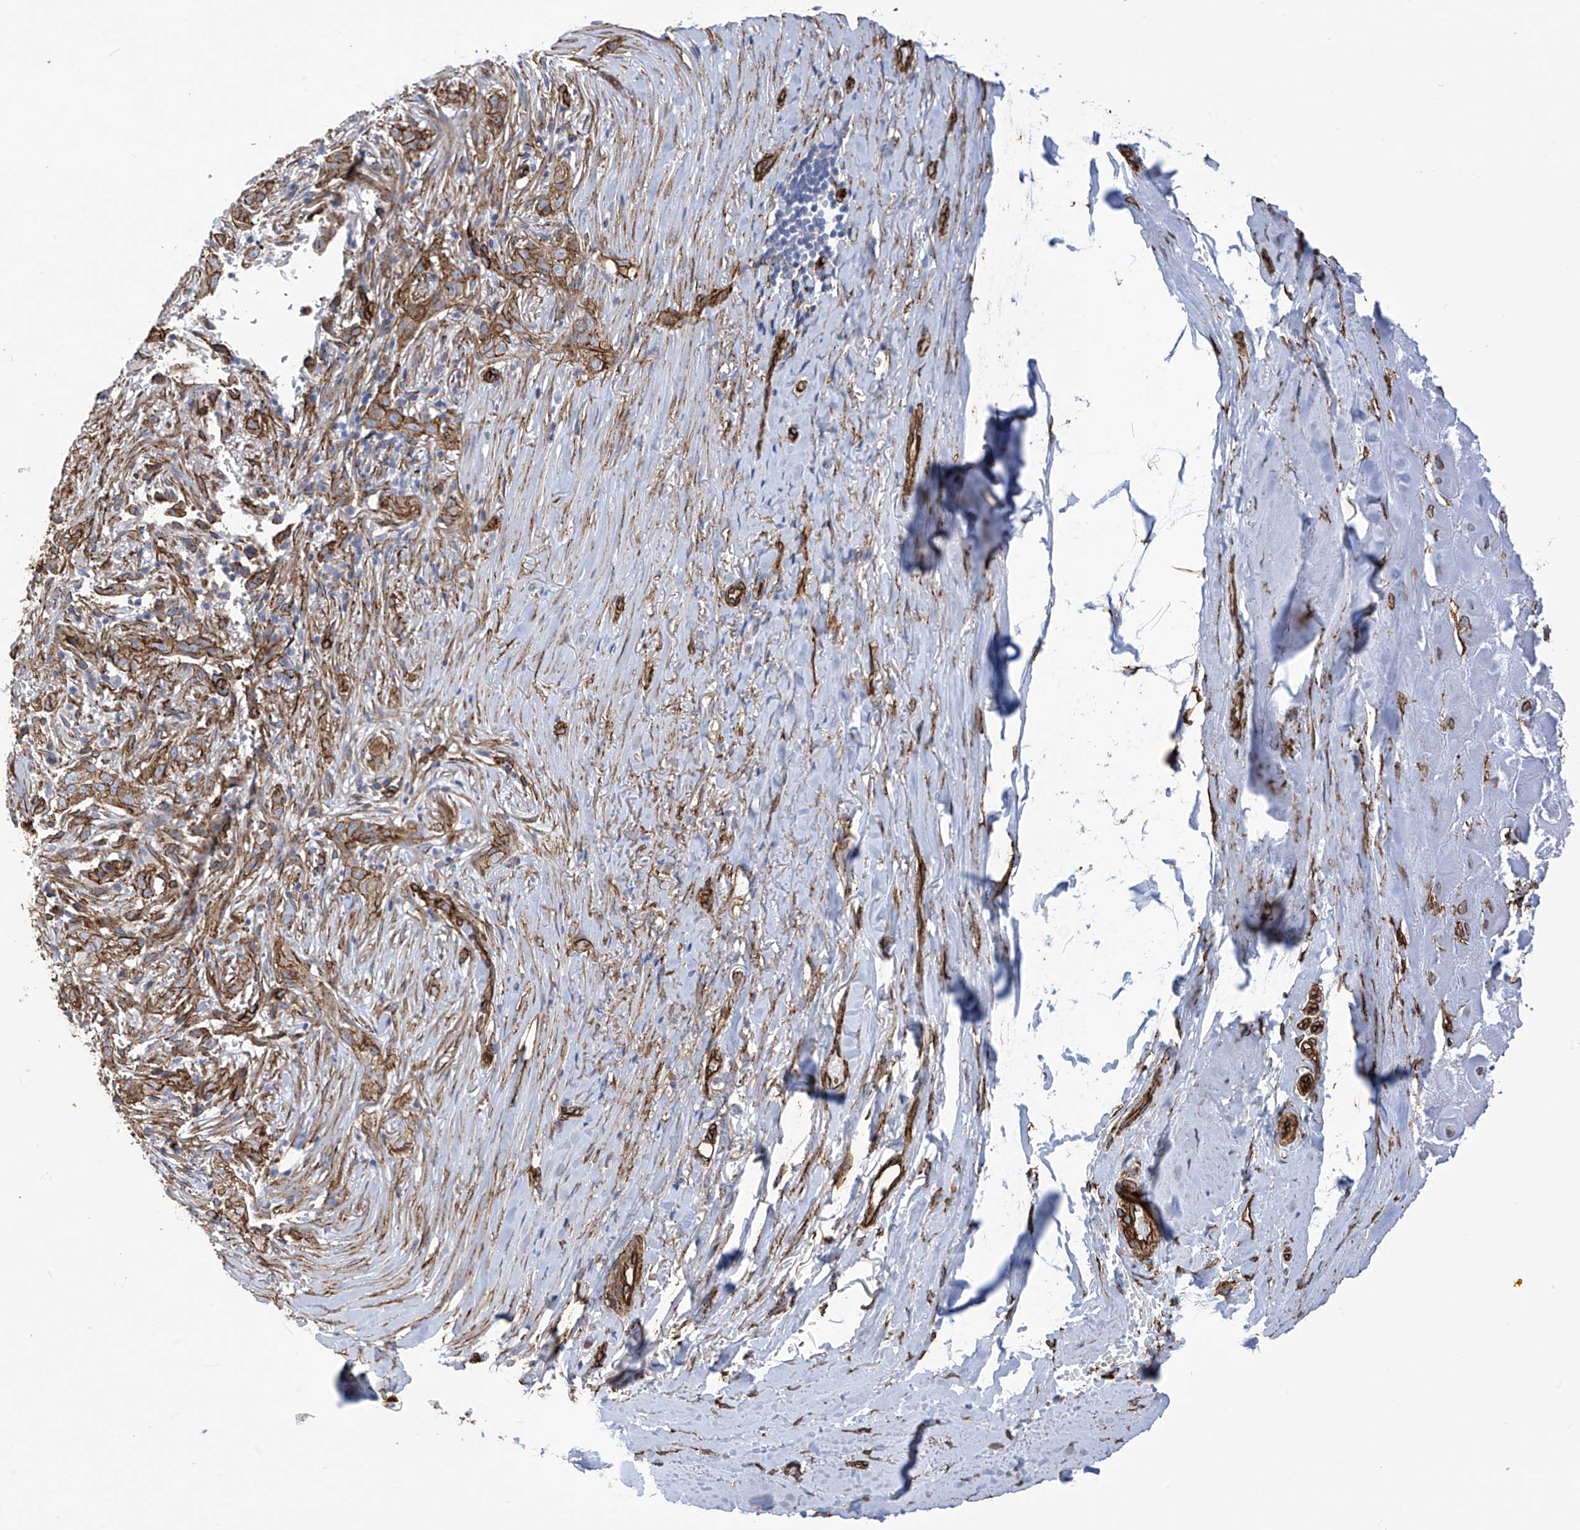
{"staining": {"intensity": "strong", "quantity": ">75%", "location": "cytoplasmic/membranous"}, "tissue": "adipose tissue", "cell_type": "Adipocytes", "image_type": "normal", "snomed": [{"axis": "morphology", "description": "Normal tissue, NOS"}, {"axis": "morphology", "description": "Basal cell carcinoma"}, {"axis": "topography", "description": "Skin"}], "caption": "The immunohistochemical stain highlights strong cytoplasmic/membranous expression in adipocytes of benign adipose tissue.", "gene": "UBTD1", "patient": {"sex": "female", "age": 89}}